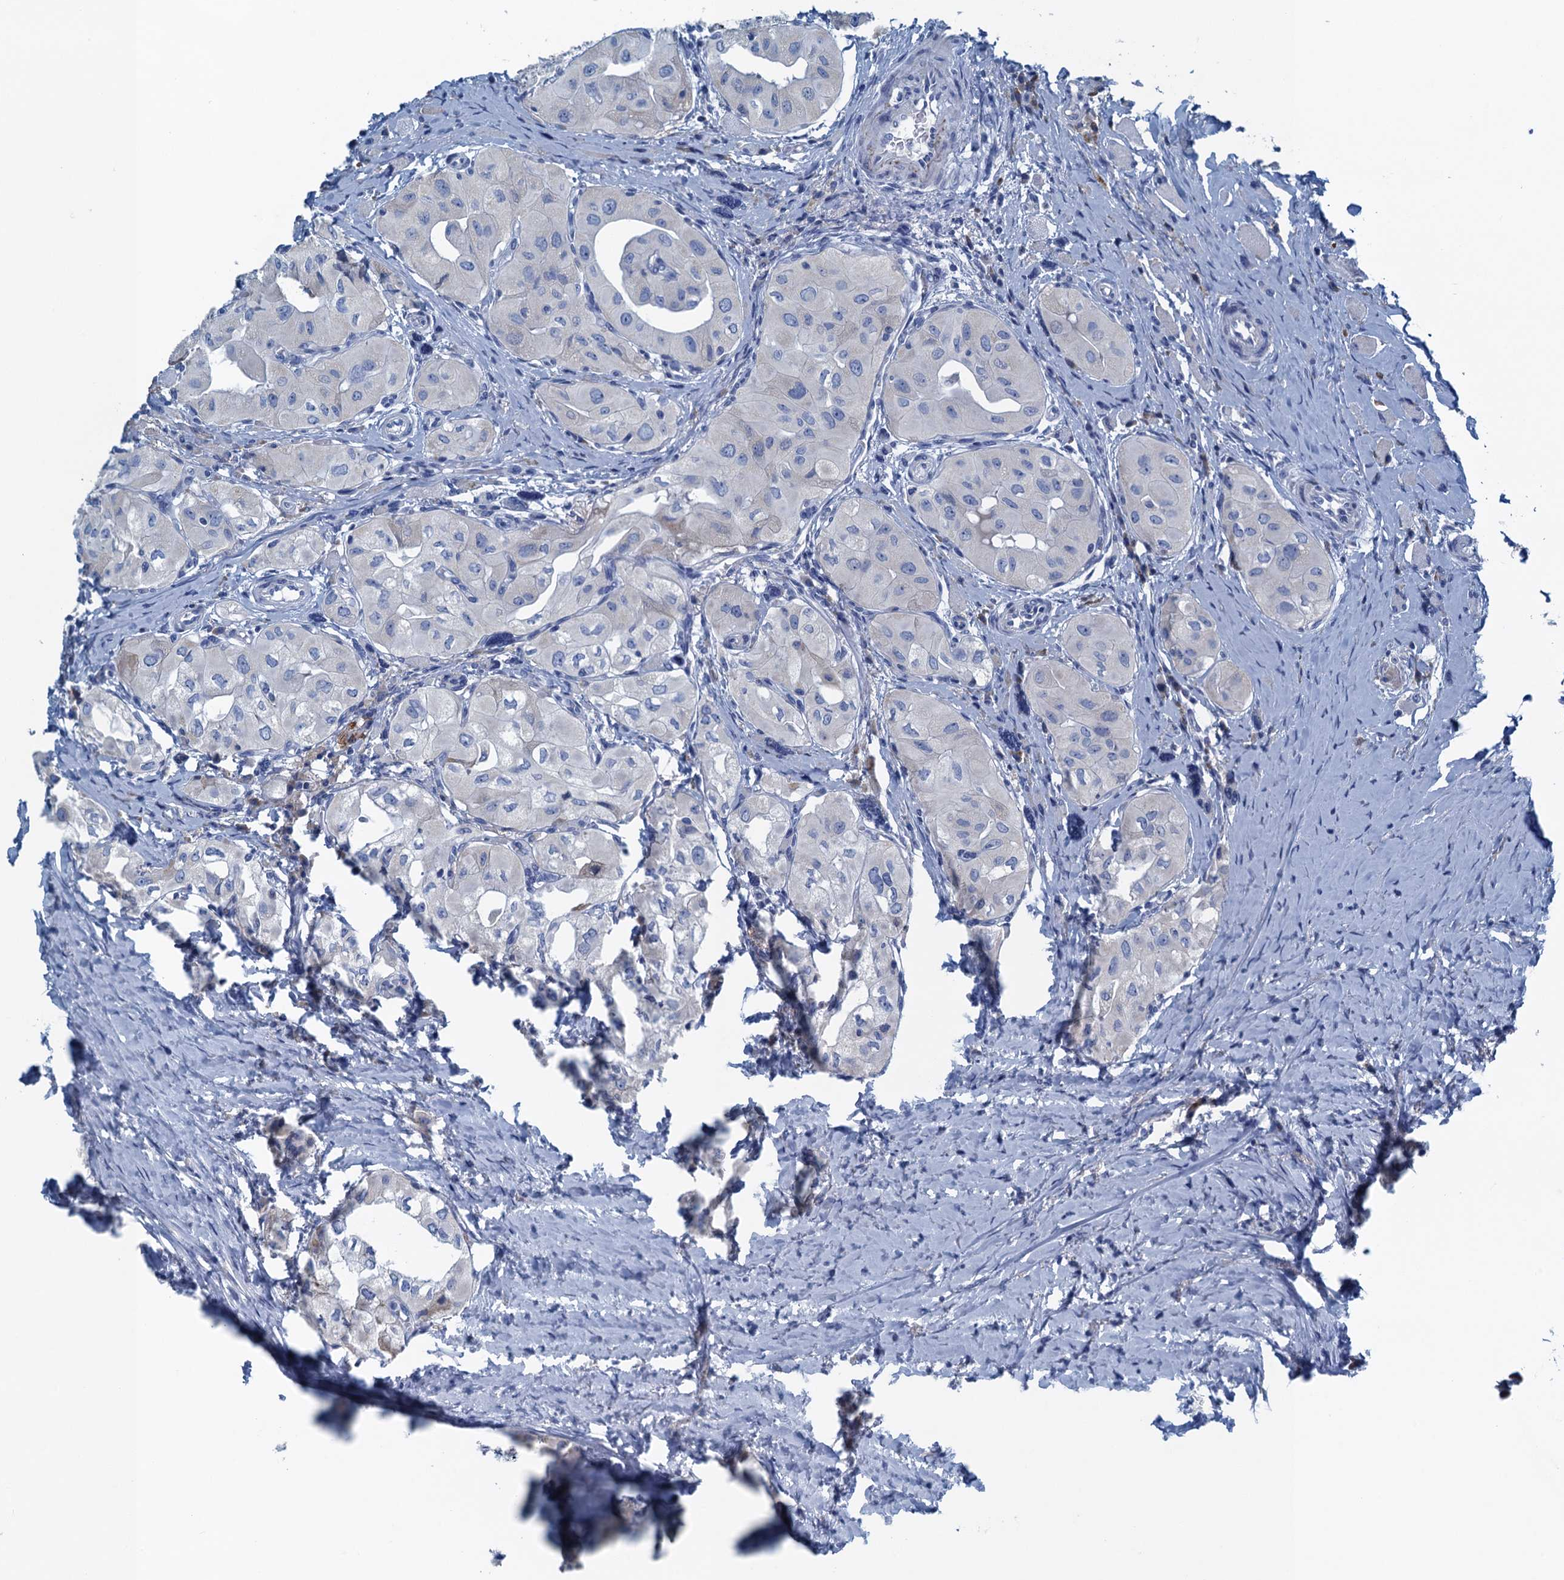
{"staining": {"intensity": "negative", "quantity": "none", "location": "none"}, "tissue": "thyroid cancer", "cell_type": "Tumor cells", "image_type": "cancer", "snomed": [{"axis": "morphology", "description": "Papillary adenocarcinoma, NOS"}, {"axis": "topography", "description": "Thyroid gland"}], "caption": "Tumor cells are negative for brown protein staining in thyroid papillary adenocarcinoma.", "gene": "C10orf88", "patient": {"sex": "female", "age": 59}}